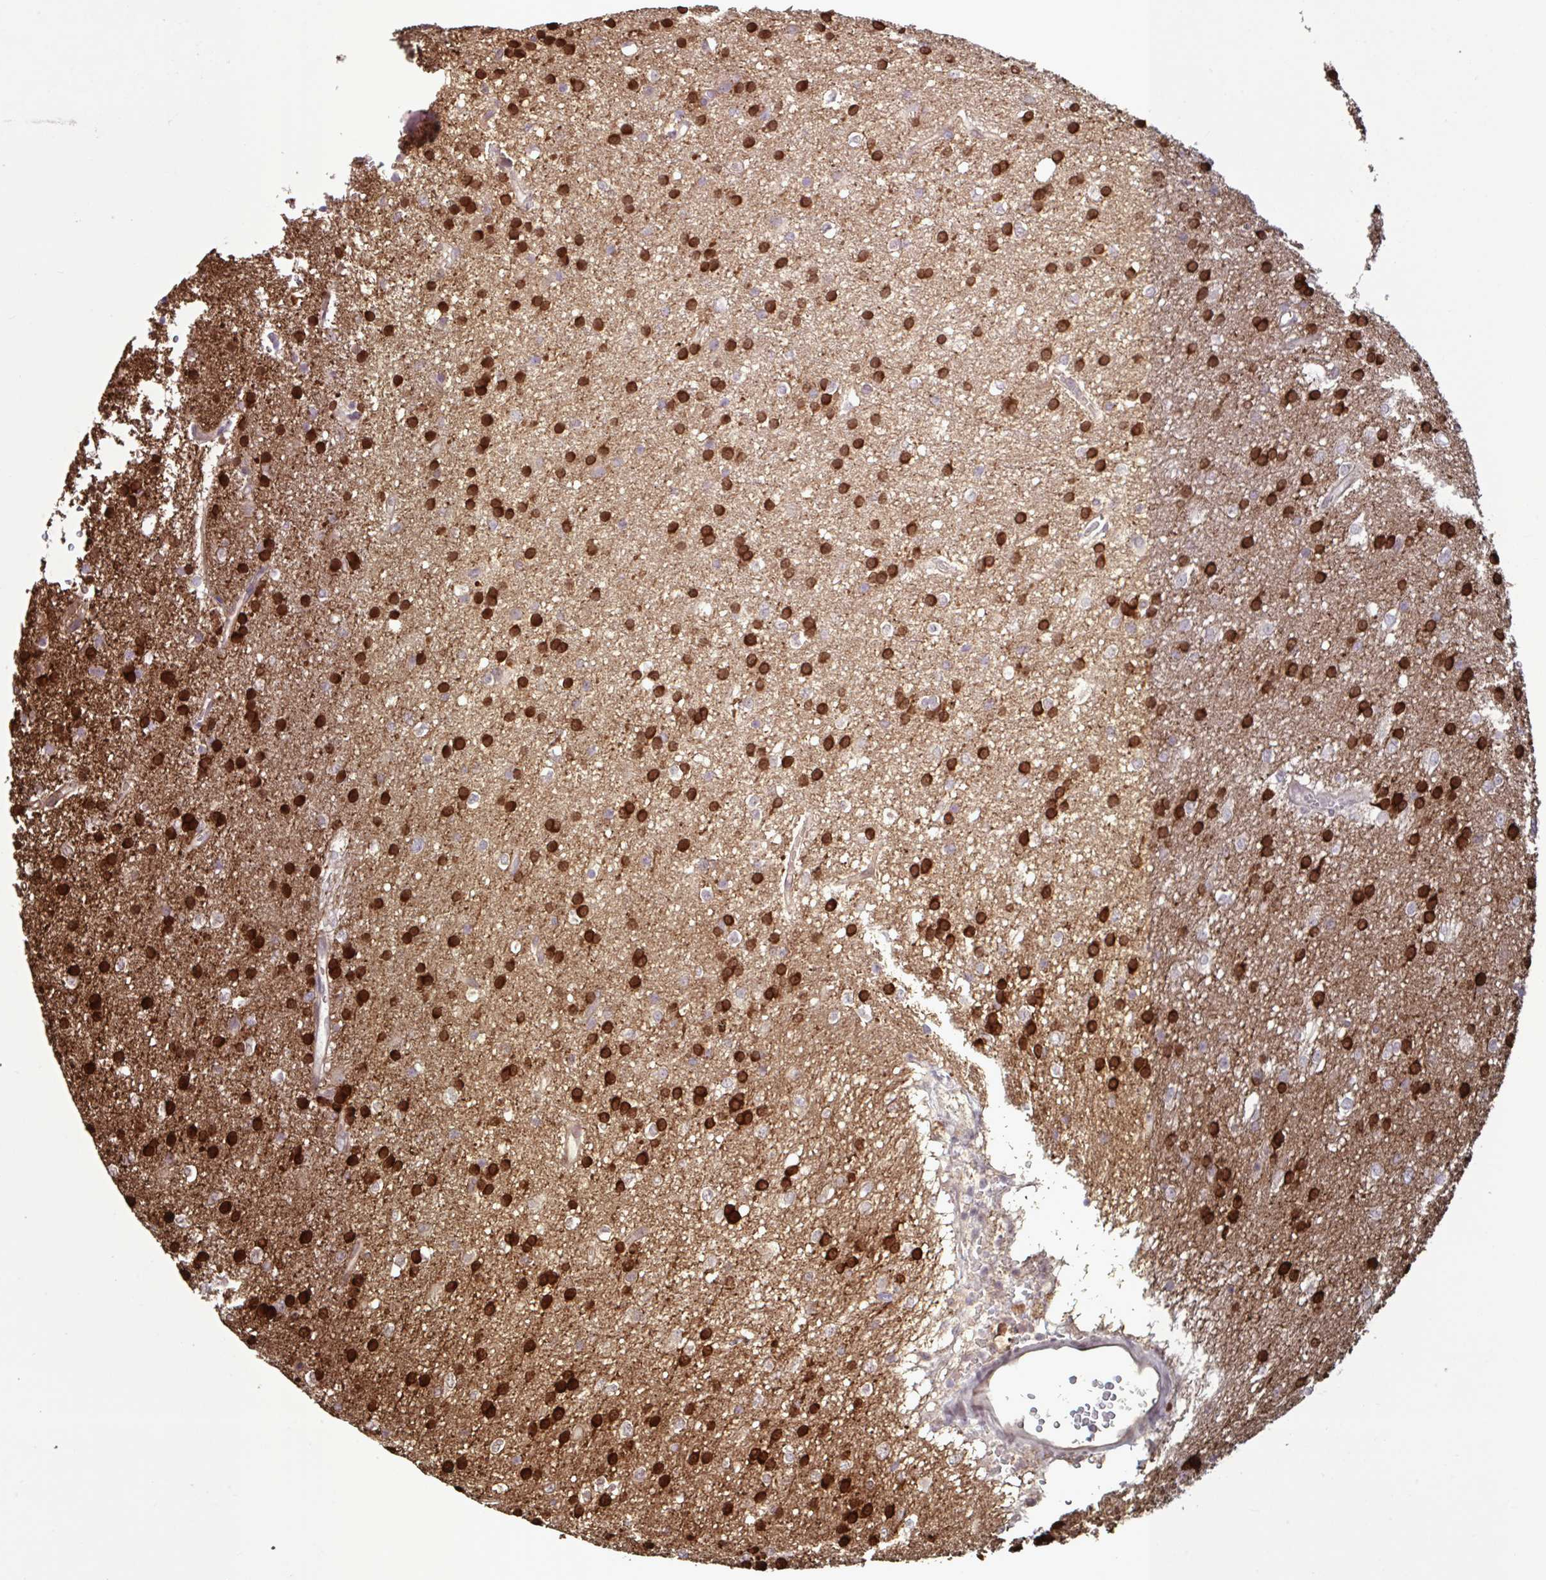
{"staining": {"intensity": "strong", "quantity": ">75%", "location": "cytoplasmic/membranous"}, "tissue": "glioma", "cell_type": "Tumor cells", "image_type": "cancer", "snomed": [{"axis": "morphology", "description": "Glioma, malignant, Low grade"}, {"axis": "topography", "description": "Brain"}], "caption": "DAB immunohistochemical staining of human low-grade glioma (malignant) shows strong cytoplasmic/membranous protein expression in about >75% of tumor cells.", "gene": "GLTP", "patient": {"sex": "female", "age": 33}}